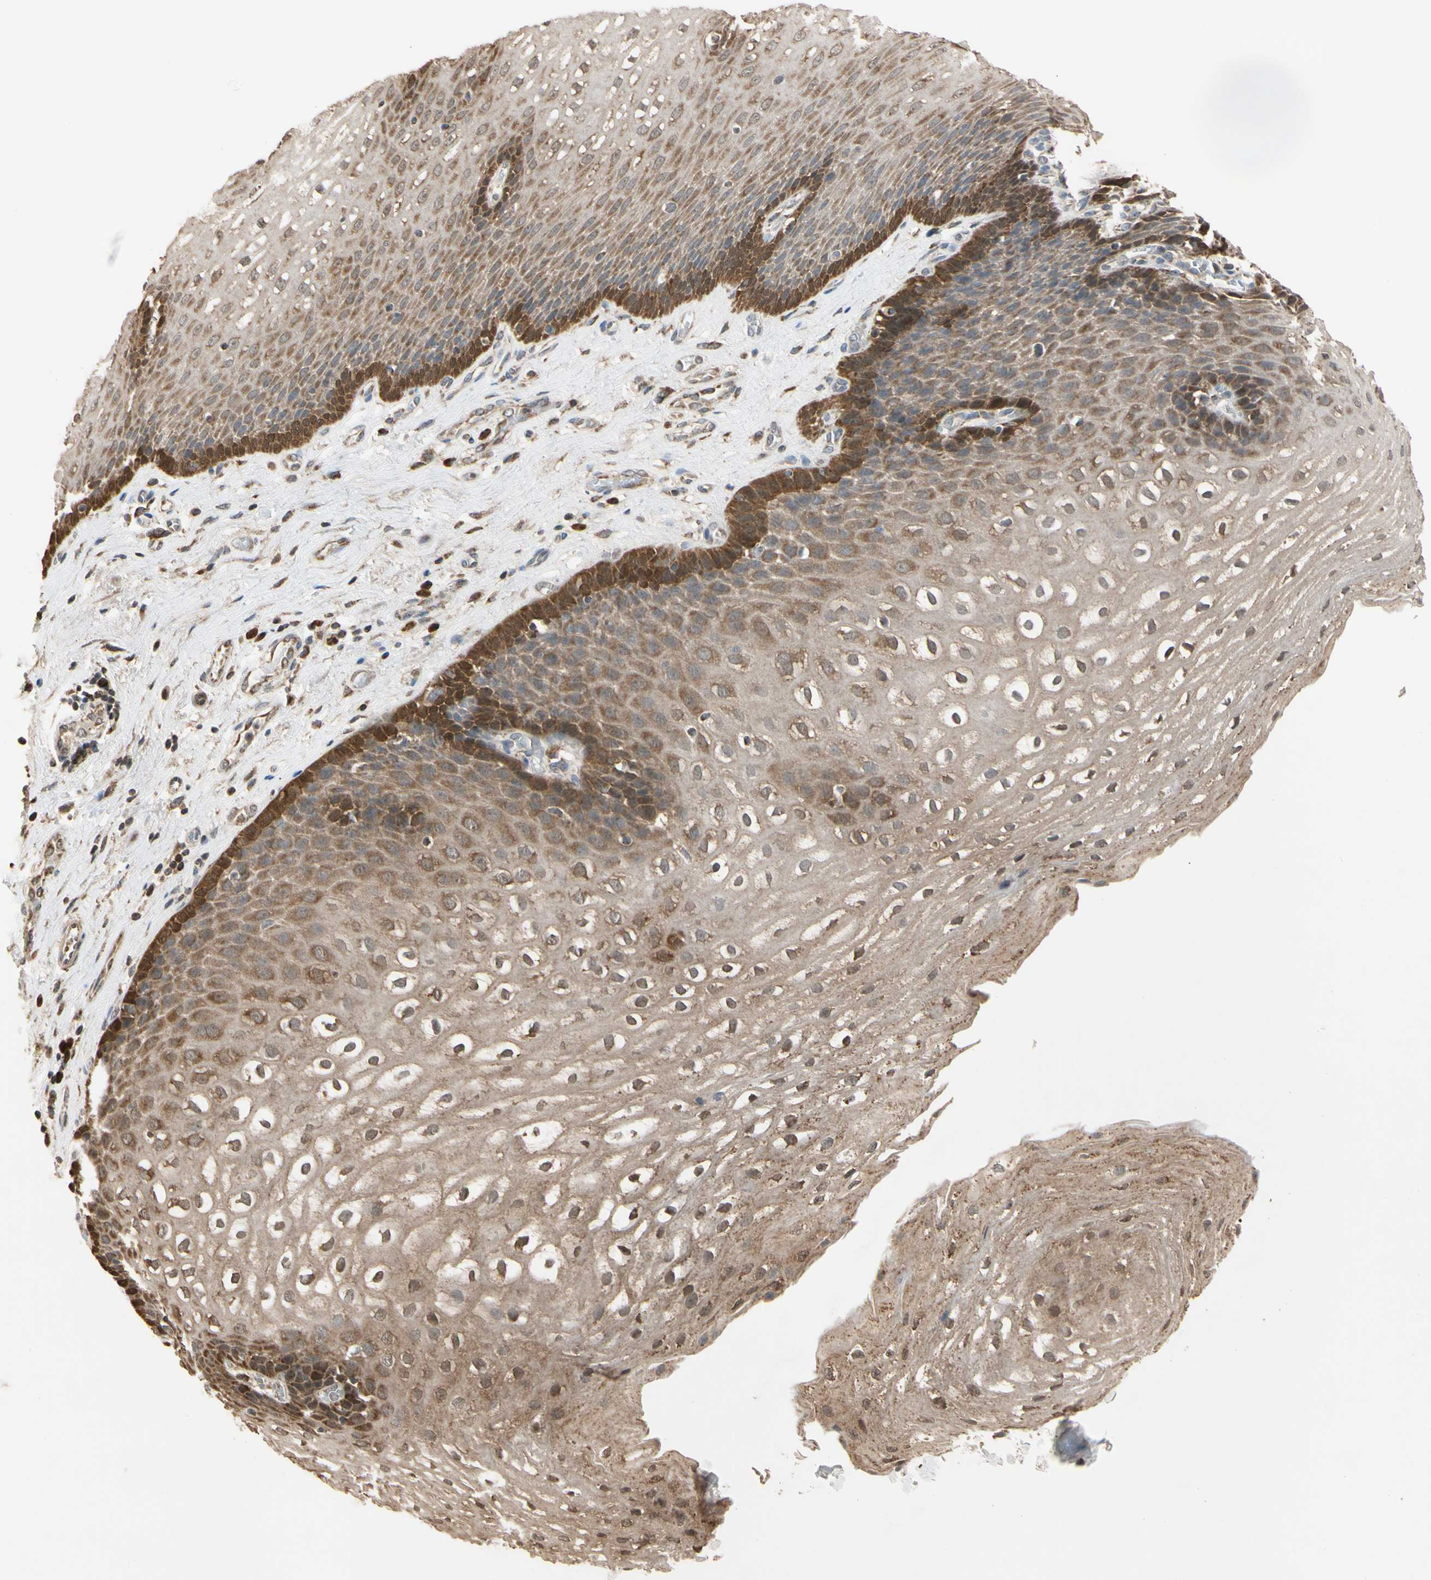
{"staining": {"intensity": "moderate", "quantity": ">75%", "location": "cytoplasmic/membranous,nuclear"}, "tissue": "esophagus", "cell_type": "Squamous epithelial cells", "image_type": "normal", "snomed": [{"axis": "morphology", "description": "Normal tissue, NOS"}, {"axis": "topography", "description": "Esophagus"}], "caption": "Squamous epithelial cells demonstrate medium levels of moderate cytoplasmic/membranous,nuclear positivity in approximately >75% of cells in unremarkable human esophagus. The staining was performed using DAB, with brown indicating positive protein expression. Nuclei are stained blue with hematoxylin.", "gene": "PRDX5", "patient": {"sex": "male", "age": 48}}